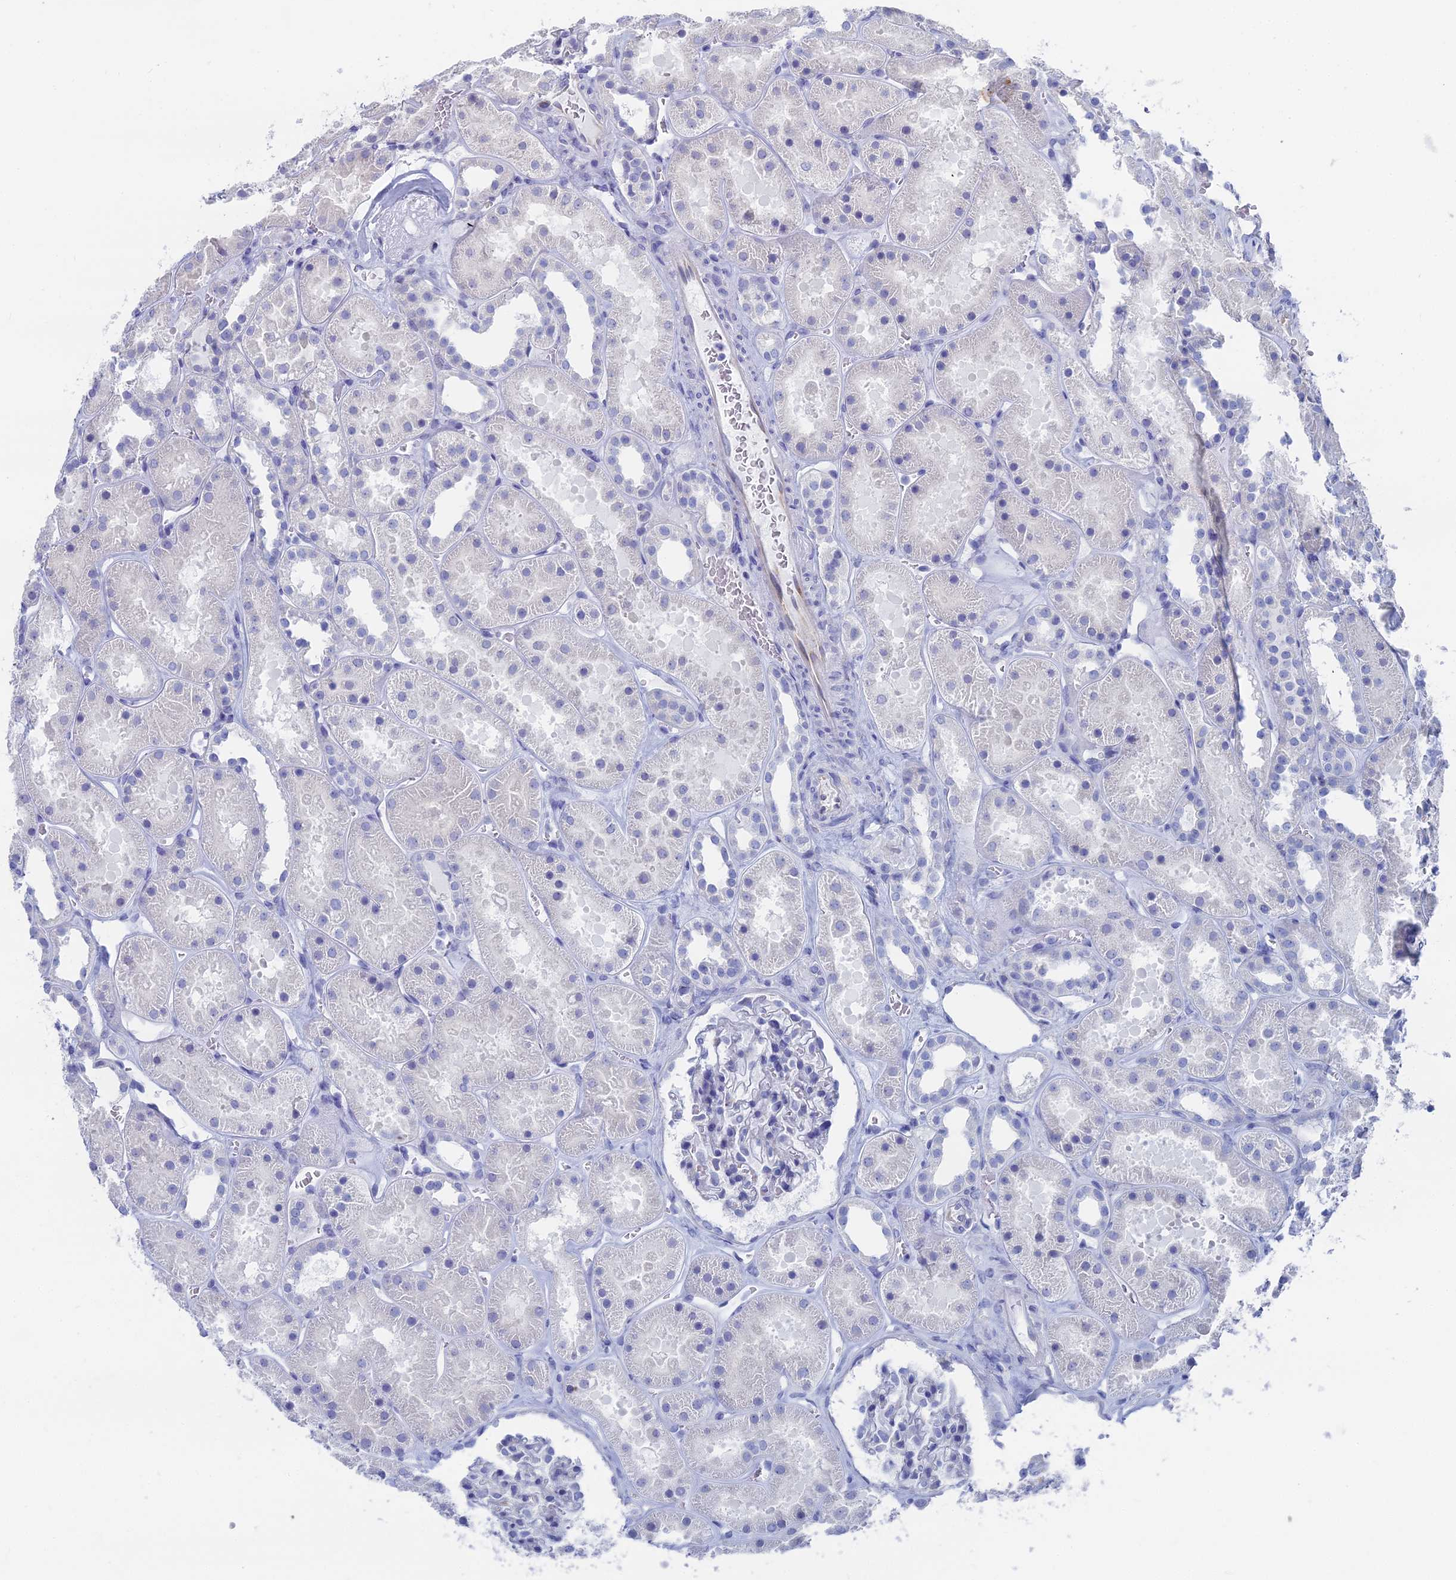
{"staining": {"intensity": "negative", "quantity": "none", "location": "none"}, "tissue": "kidney", "cell_type": "Cells in glomeruli", "image_type": "normal", "snomed": [{"axis": "morphology", "description": "Normal tissue, NOS"}, {"axis": "topography", "description": "Kidney"}], "caption": "Immunohistochemistry (IHC) micrograph of normal kidney: kidney stained with DAB (3,3'-diaminobenzidine) shows no significant protein staining in cells in glomeruli. Nuclei are stained in blue.", "gene": "TNNT3", "patient": {"sex": "female", "age": 41}}